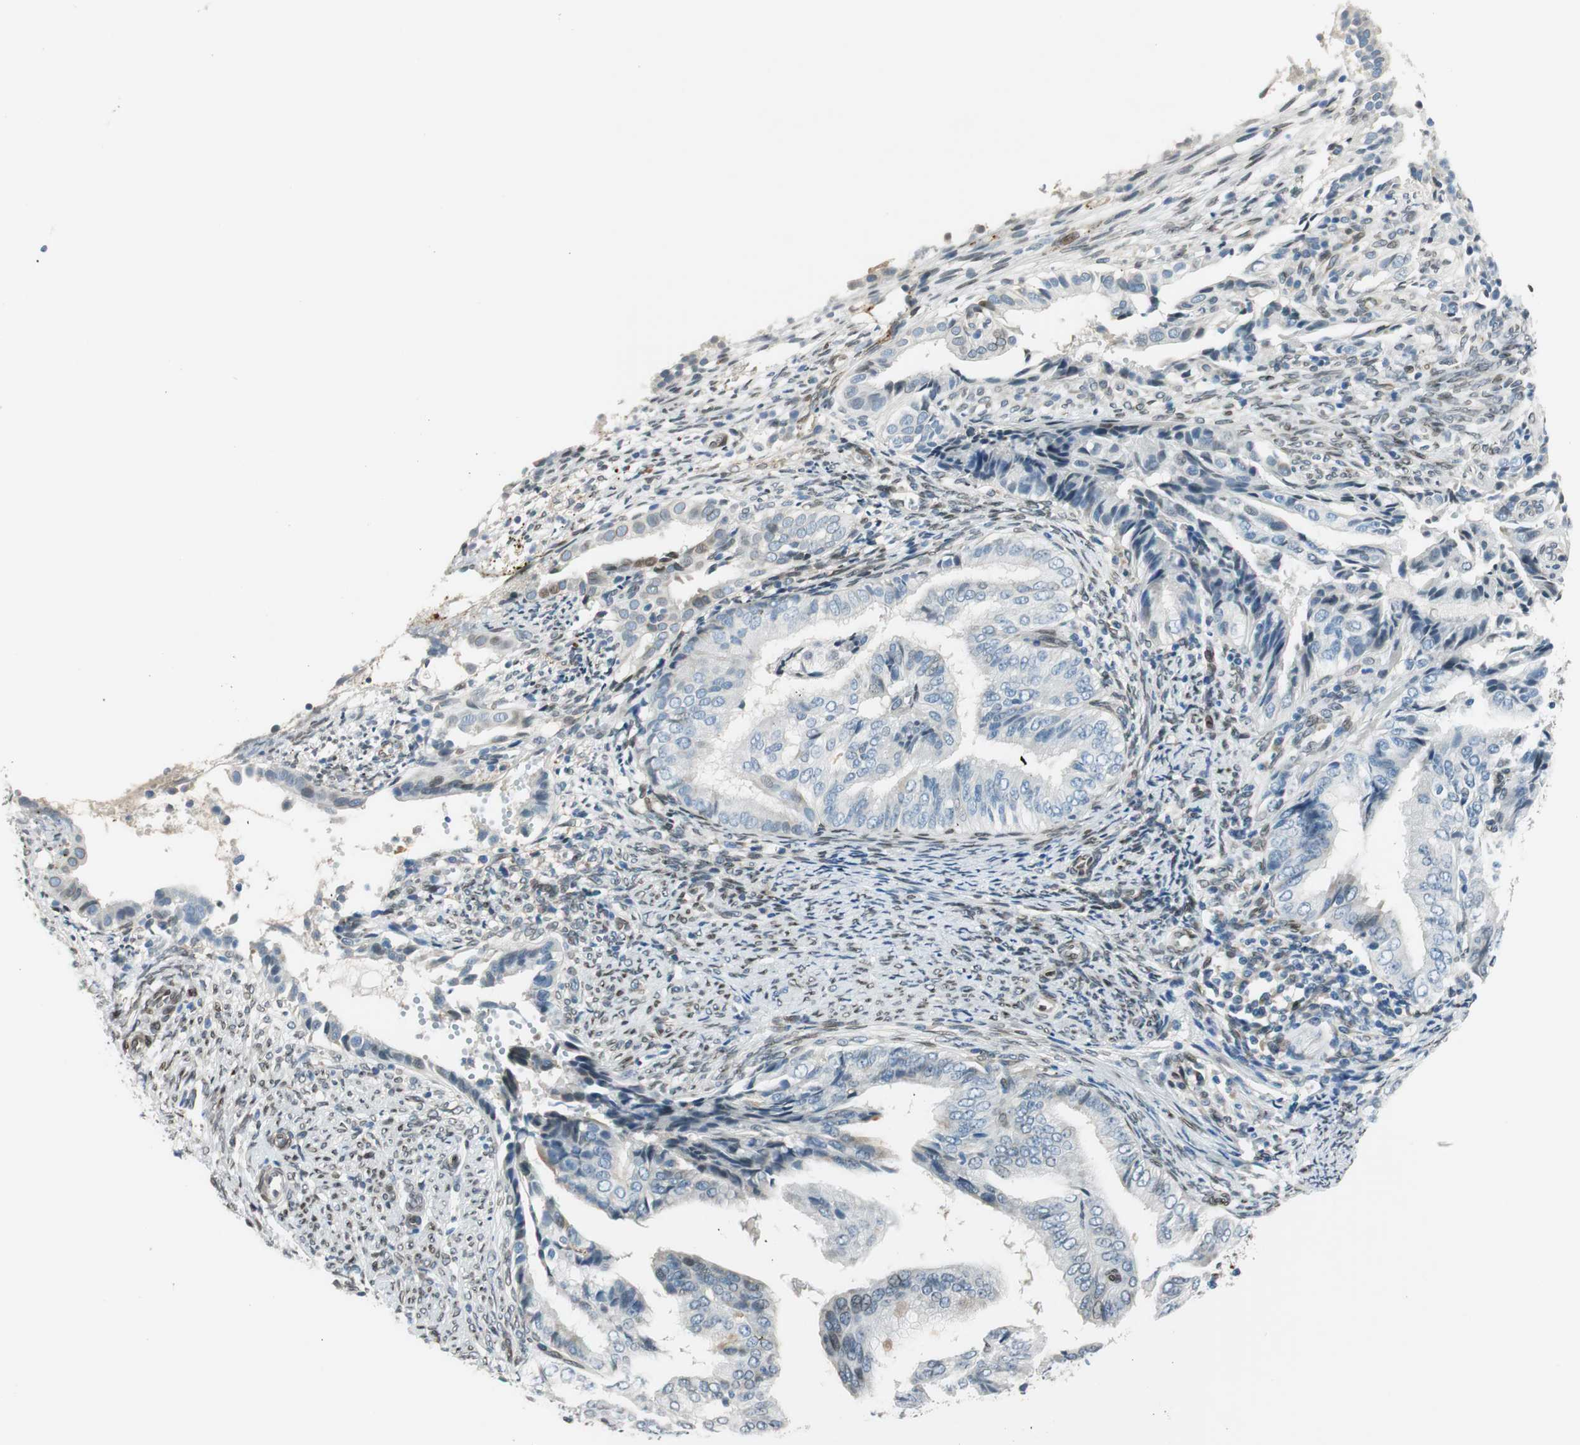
{"staining": {"intensity": "negative", "quantity": "none", "location": "none"}, "tissue": "endometrial cancer", "cell_type": "Tumor cells", "image_type": "cancer", "snomed": [{"axis": "morphology", "description": "Adenocarcinoma, NOS"}, {"axis": "topography", "description": "Endometrium"}], "caption": "Tumor cells show no significant staining in endometrial cancer (adenocarcinoma).", "gene": "TMEM260", "patient": {"sex": "female", "age": 58}}